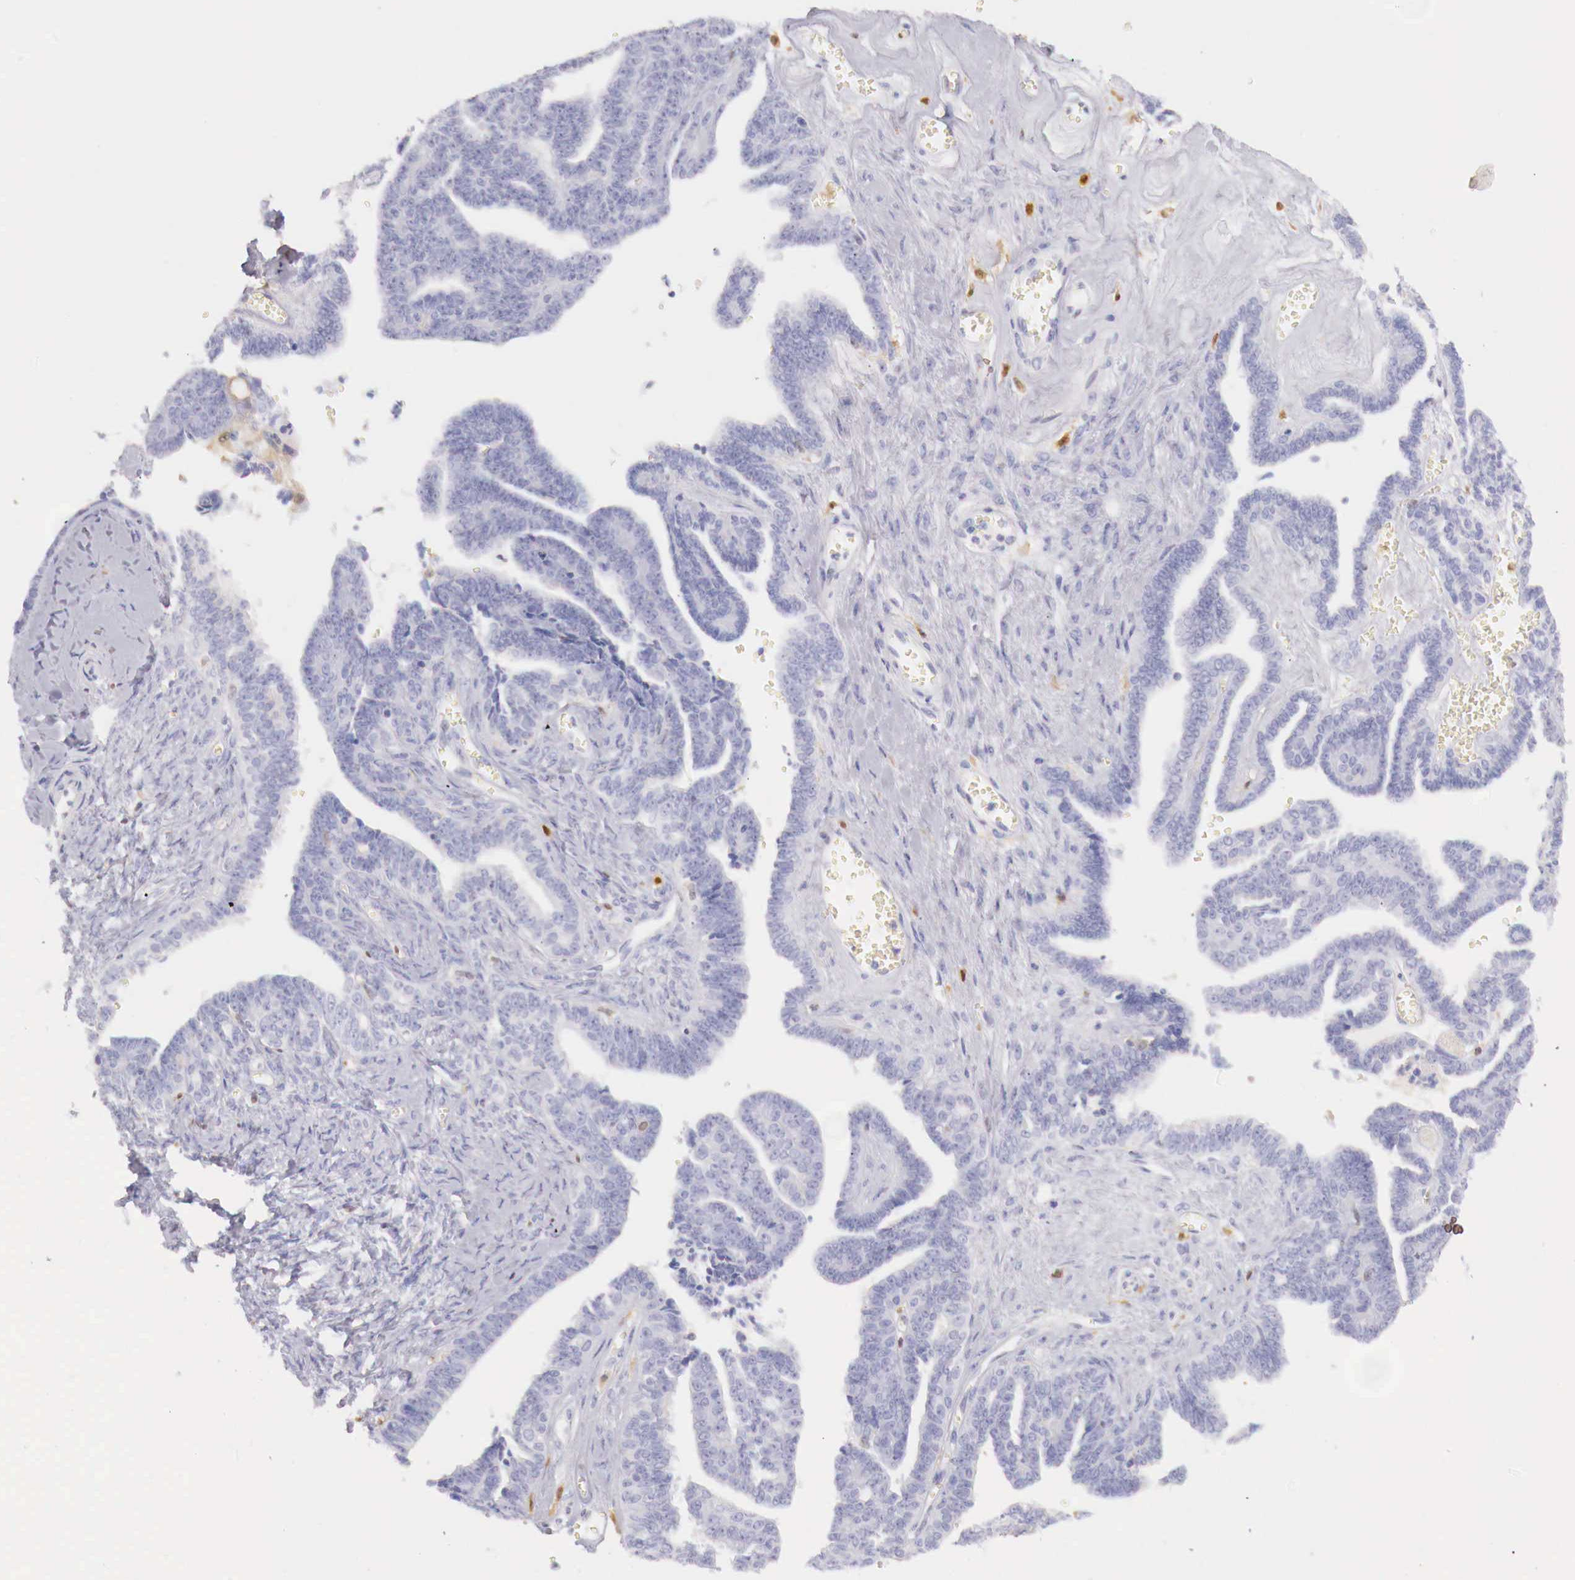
{"staining": {"intensity": "negative", "quantity": "none", "location": "none"}, "tissue": "ovarian cancer", "cell_type": "Tumor cells", "image_type": "cancer", "snomed": [{"axis": "morphology", "description": "Cystadenocarcinoma, serous, NOS"}, {"axis": "topography", "description": "Ovary"}], "caption": "There is no significant positivity in tumor cells of ovarian cancer (serous cystadenocarcinoma). (DAB IHC, high magnification).", "gene": "RENBP", "patient": {"sex": "female", "age": 71}}